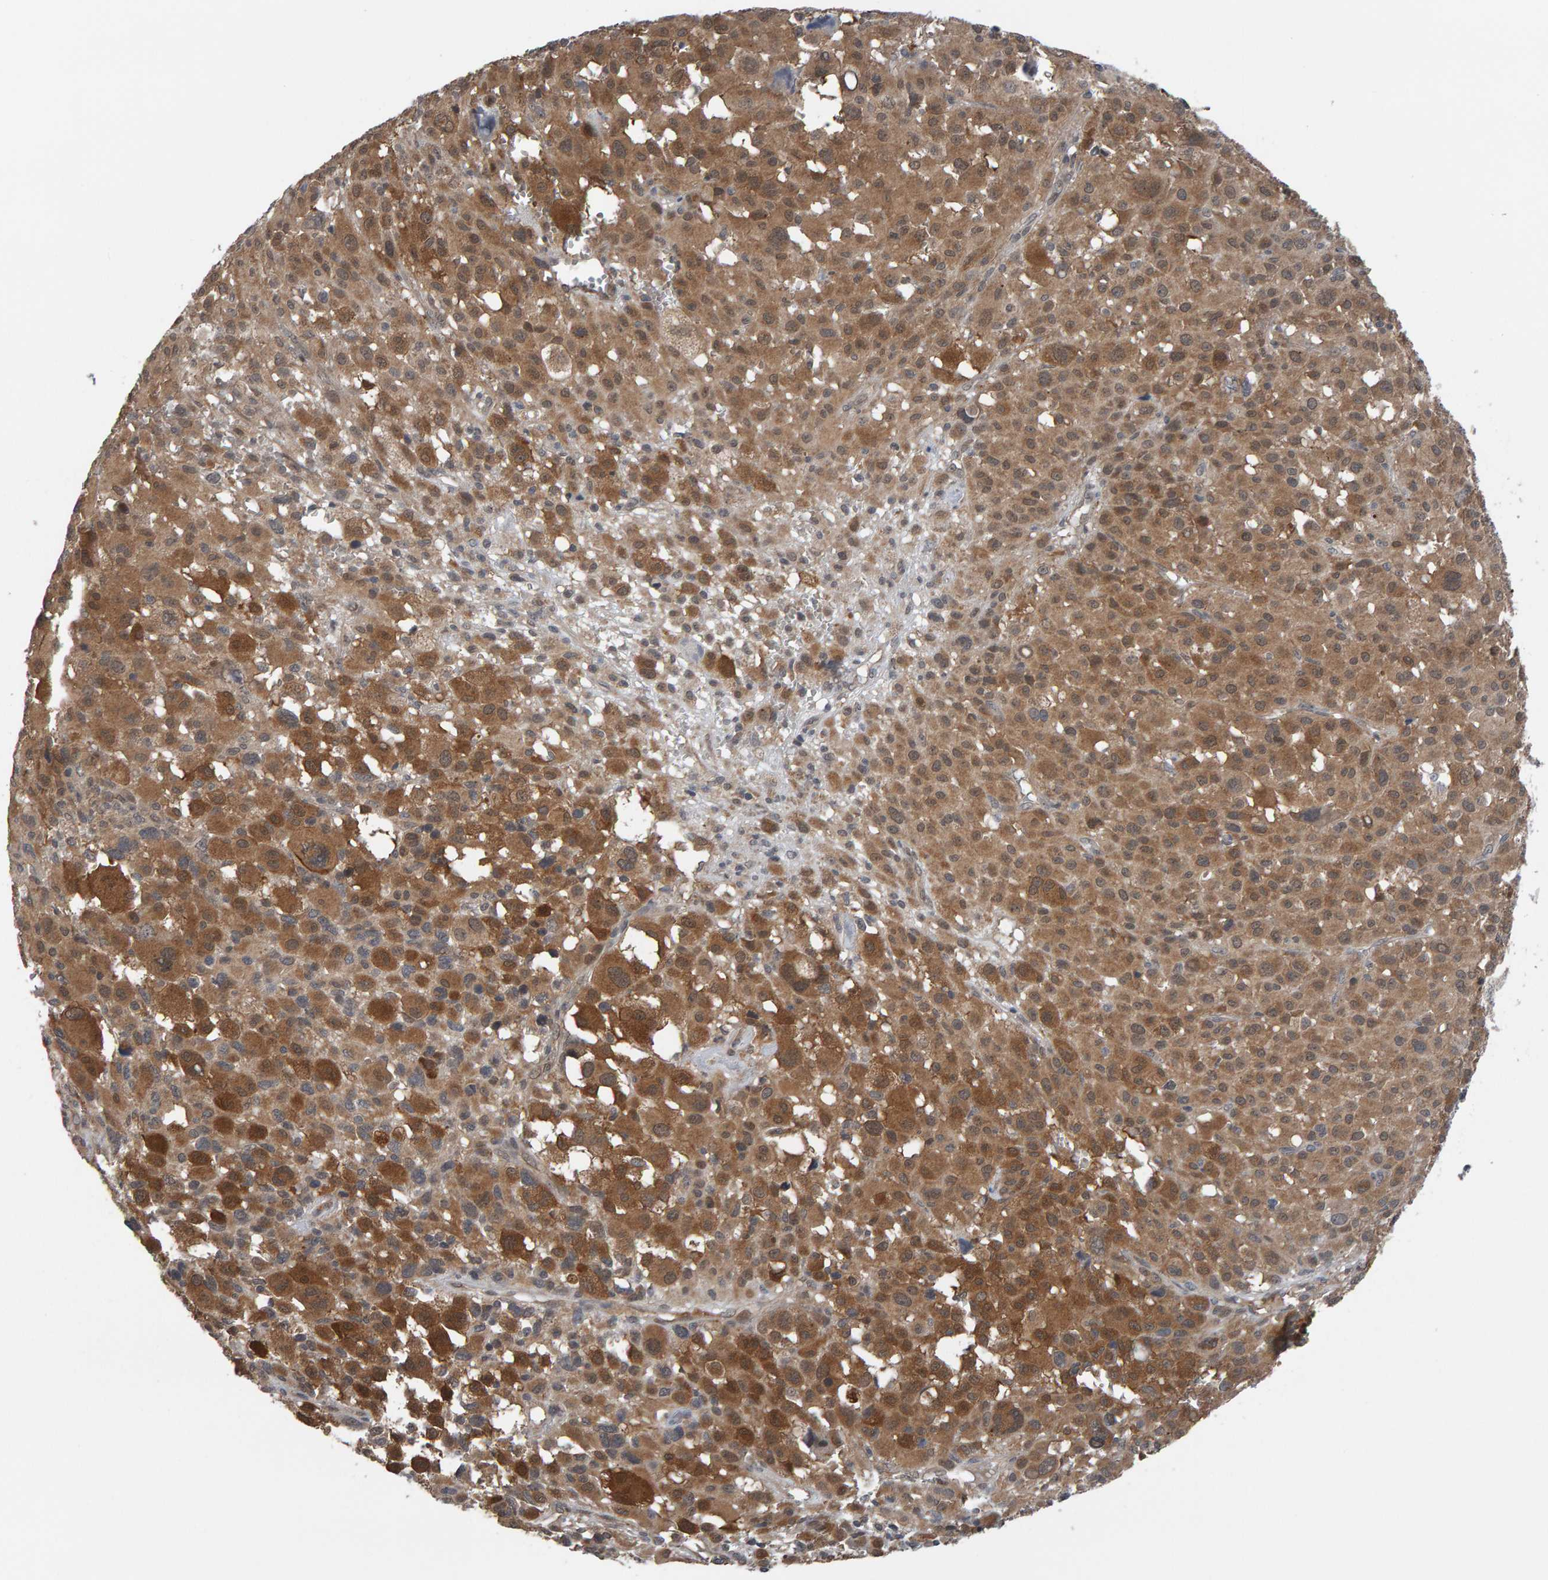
{"staining": {"intensity": "moderate", "quantity": ">75%", "location": "cytoplasmic/membranous"}, "tissue": "melanoma", "cell_type": "Tumor cells", "image_type": "cancer", "snomed": [{"axis": "morphology", "description": "Malignant melanoma, Metastatic site"}, {"axis": "topography", "description": "Skin"}], "caption": "This micrograph demonstrates immunohistochemistry (IHC) staining of human melanoma, with medium moderate cytoplasmic/membranous staining in about >75% of tumor cells.", "gene": "COASY", "patient": {"sex": "female", "age": 74}}